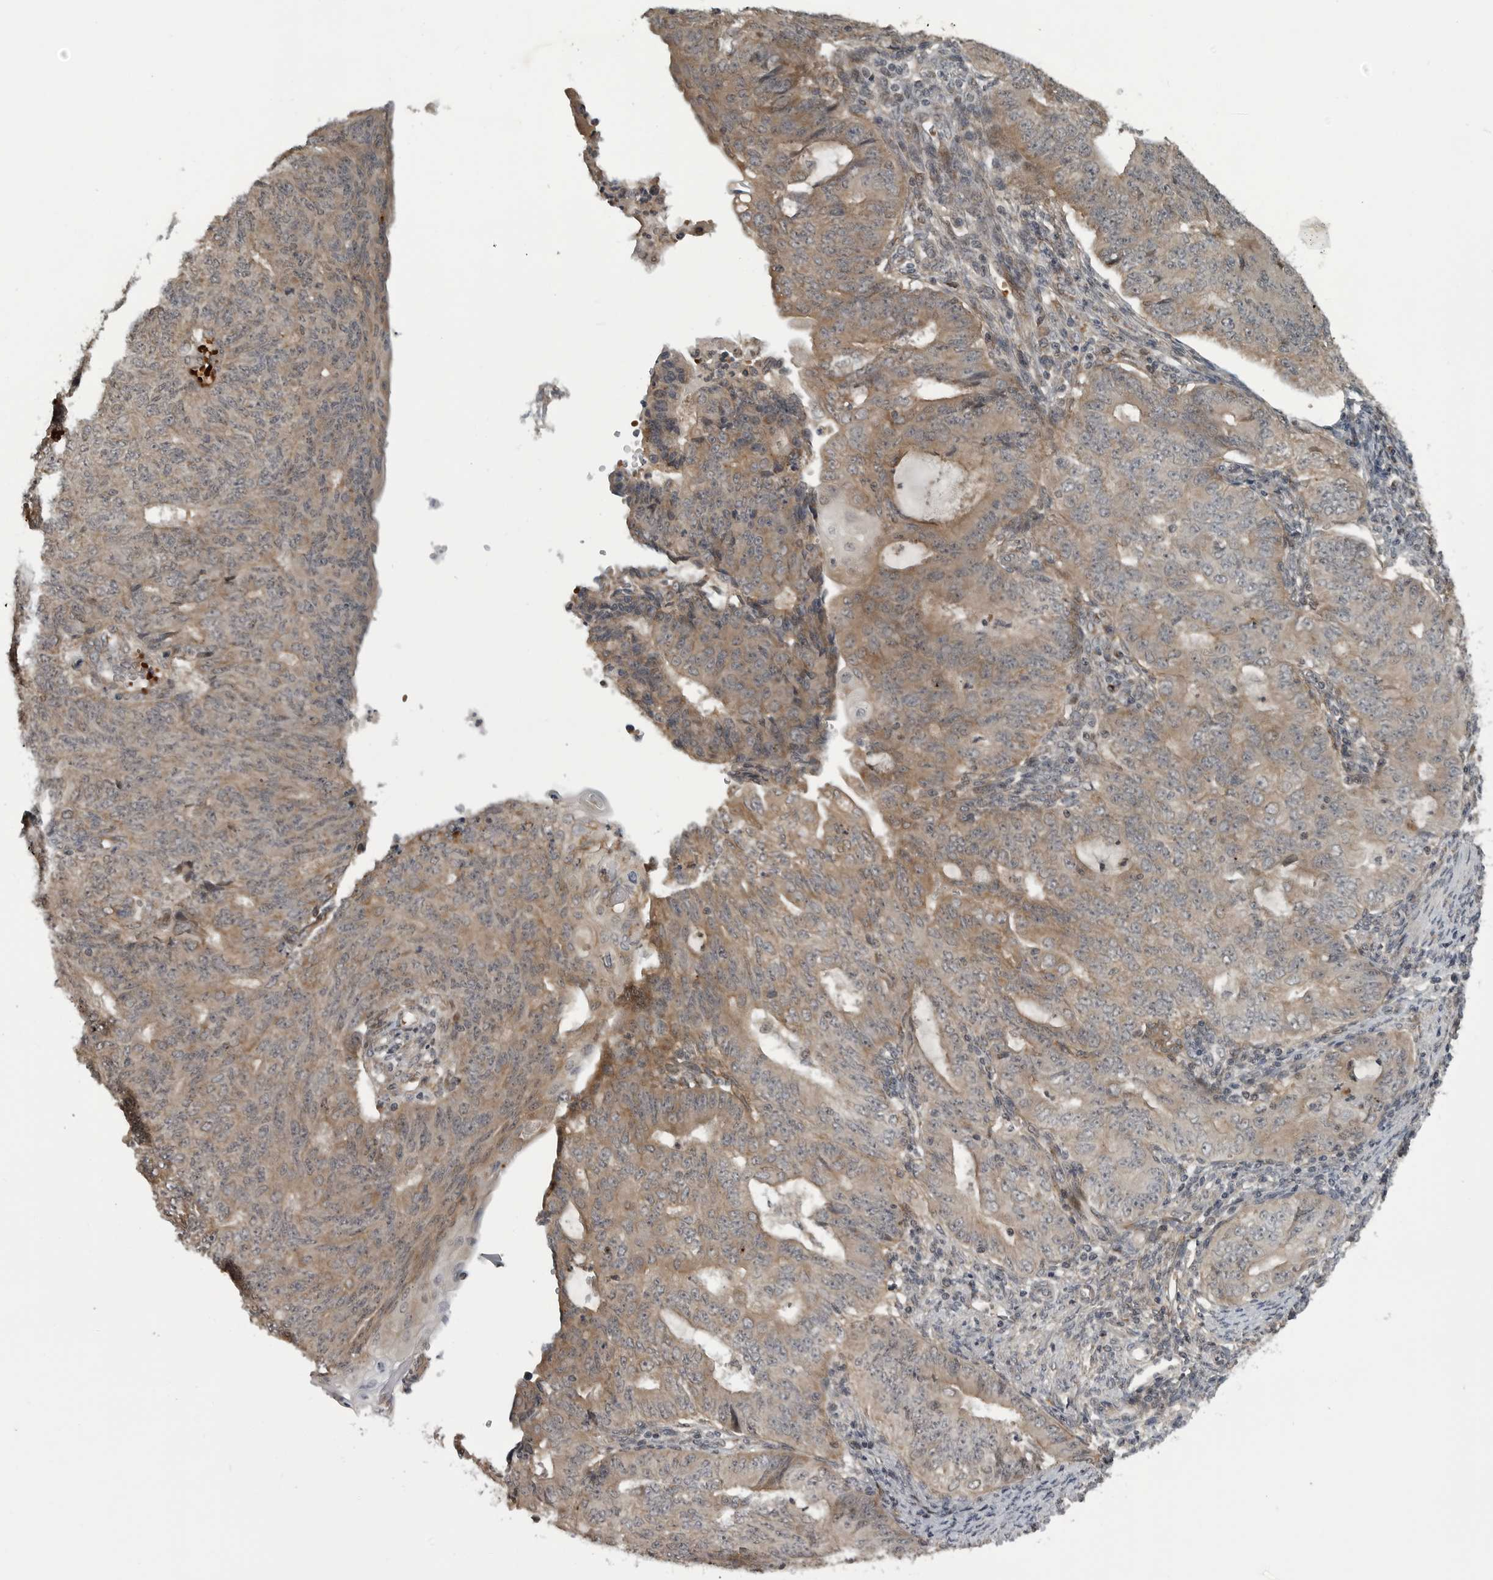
{"staining": {"intensity": "moderate", "quantity": ">75%", "location": "cytoplasmic/membranous"}, "tissue": "endometrial cancer", "cell_type": "Tumor cells", "image_type": "cancer", "snomed": [{"axis": "morphology", "description": "Adenocarcinoma, NOS"}, {"axis": "topography", "description": "Endometrium"}], "caption": "IHC of endometrial cancer (adenocarcinoma) demonstrates medium levels of moderate cytoplasmic/membranous positivity in about >75% of tumor cells.", "gene": "FAAP100", "patient": {"sex": "female", "age": 32}}